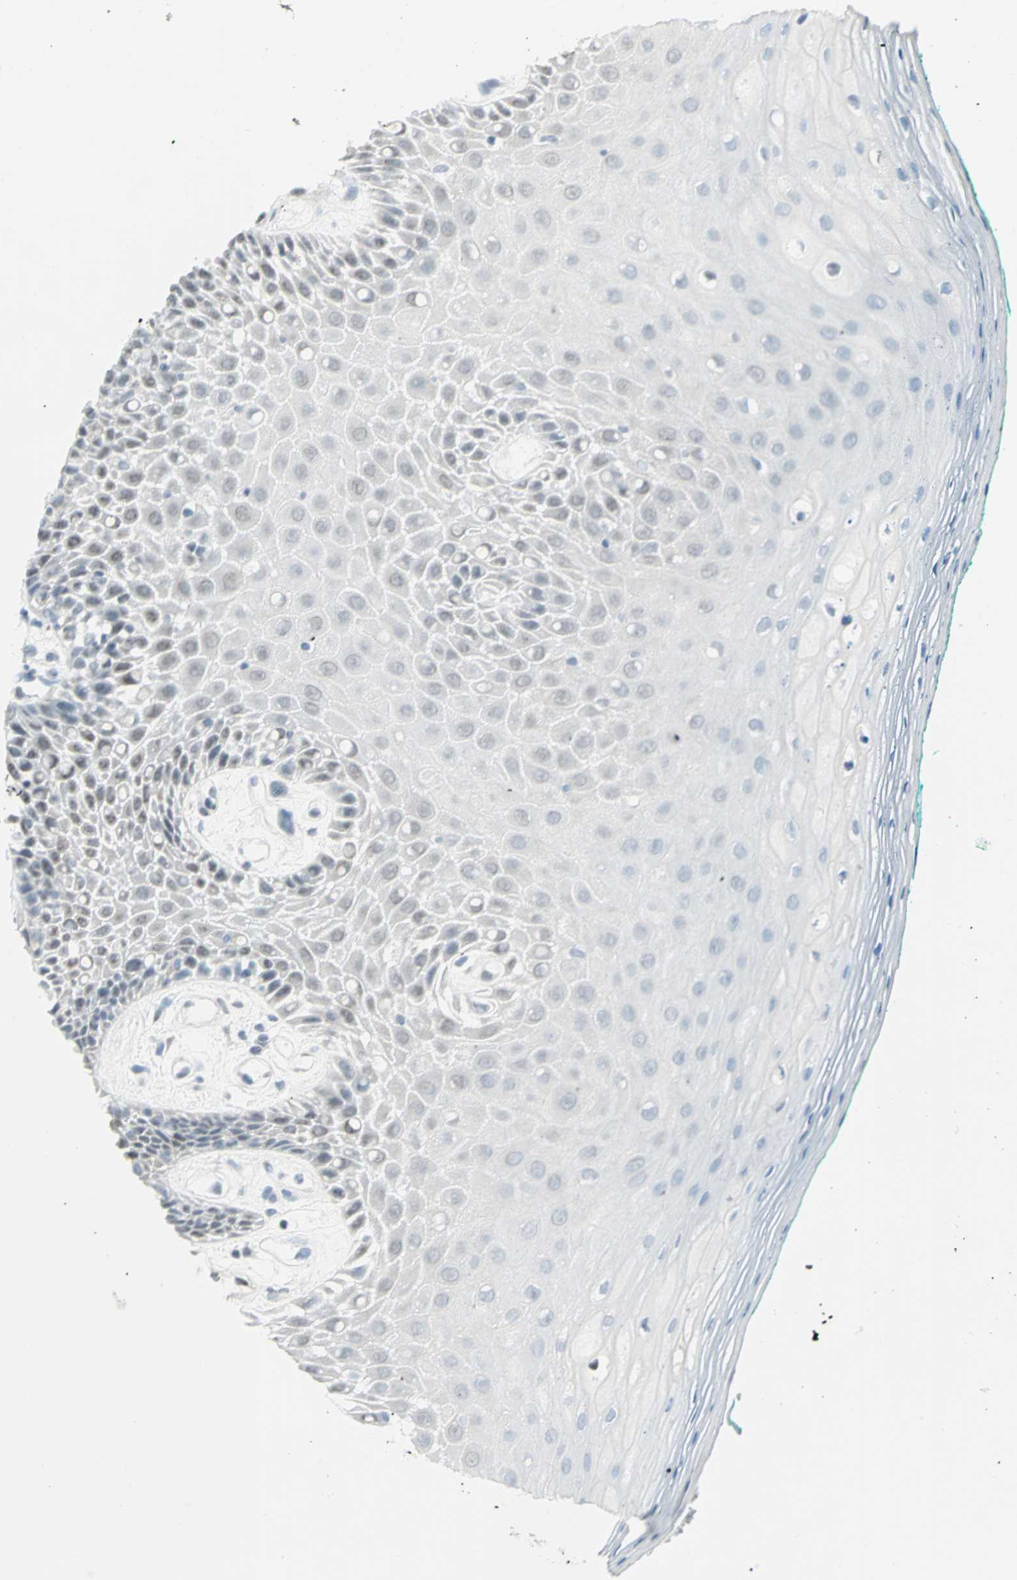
{"staining": {"intensity": "moderate", "quantity": "25%-75%", "location": "nuclear"}, "tissue": "oral mucosa", "cell_type": "Squamous epithelial cells", "image_type": "normal", "snomed": [{"axis": "morphology", "description": "Normal tissue, NOS"}, {"axis": "morphology", "description": "Squamous cell carcinoma, NOS"}, {"axis": "topography", "description": "Skeletal muscle"}, {"axis": "topography", "description": "Oral tissue"}, {"axis": "topography", "description": "Head-Neck"}], "caption": "Squamous epithelial cells demonstrate moderate nuclear positivity in approximately 25%-75% of cells in benign oral mucosa.", "gene": "CCNT1", "patient": {"sex": "female", "age": 84}}